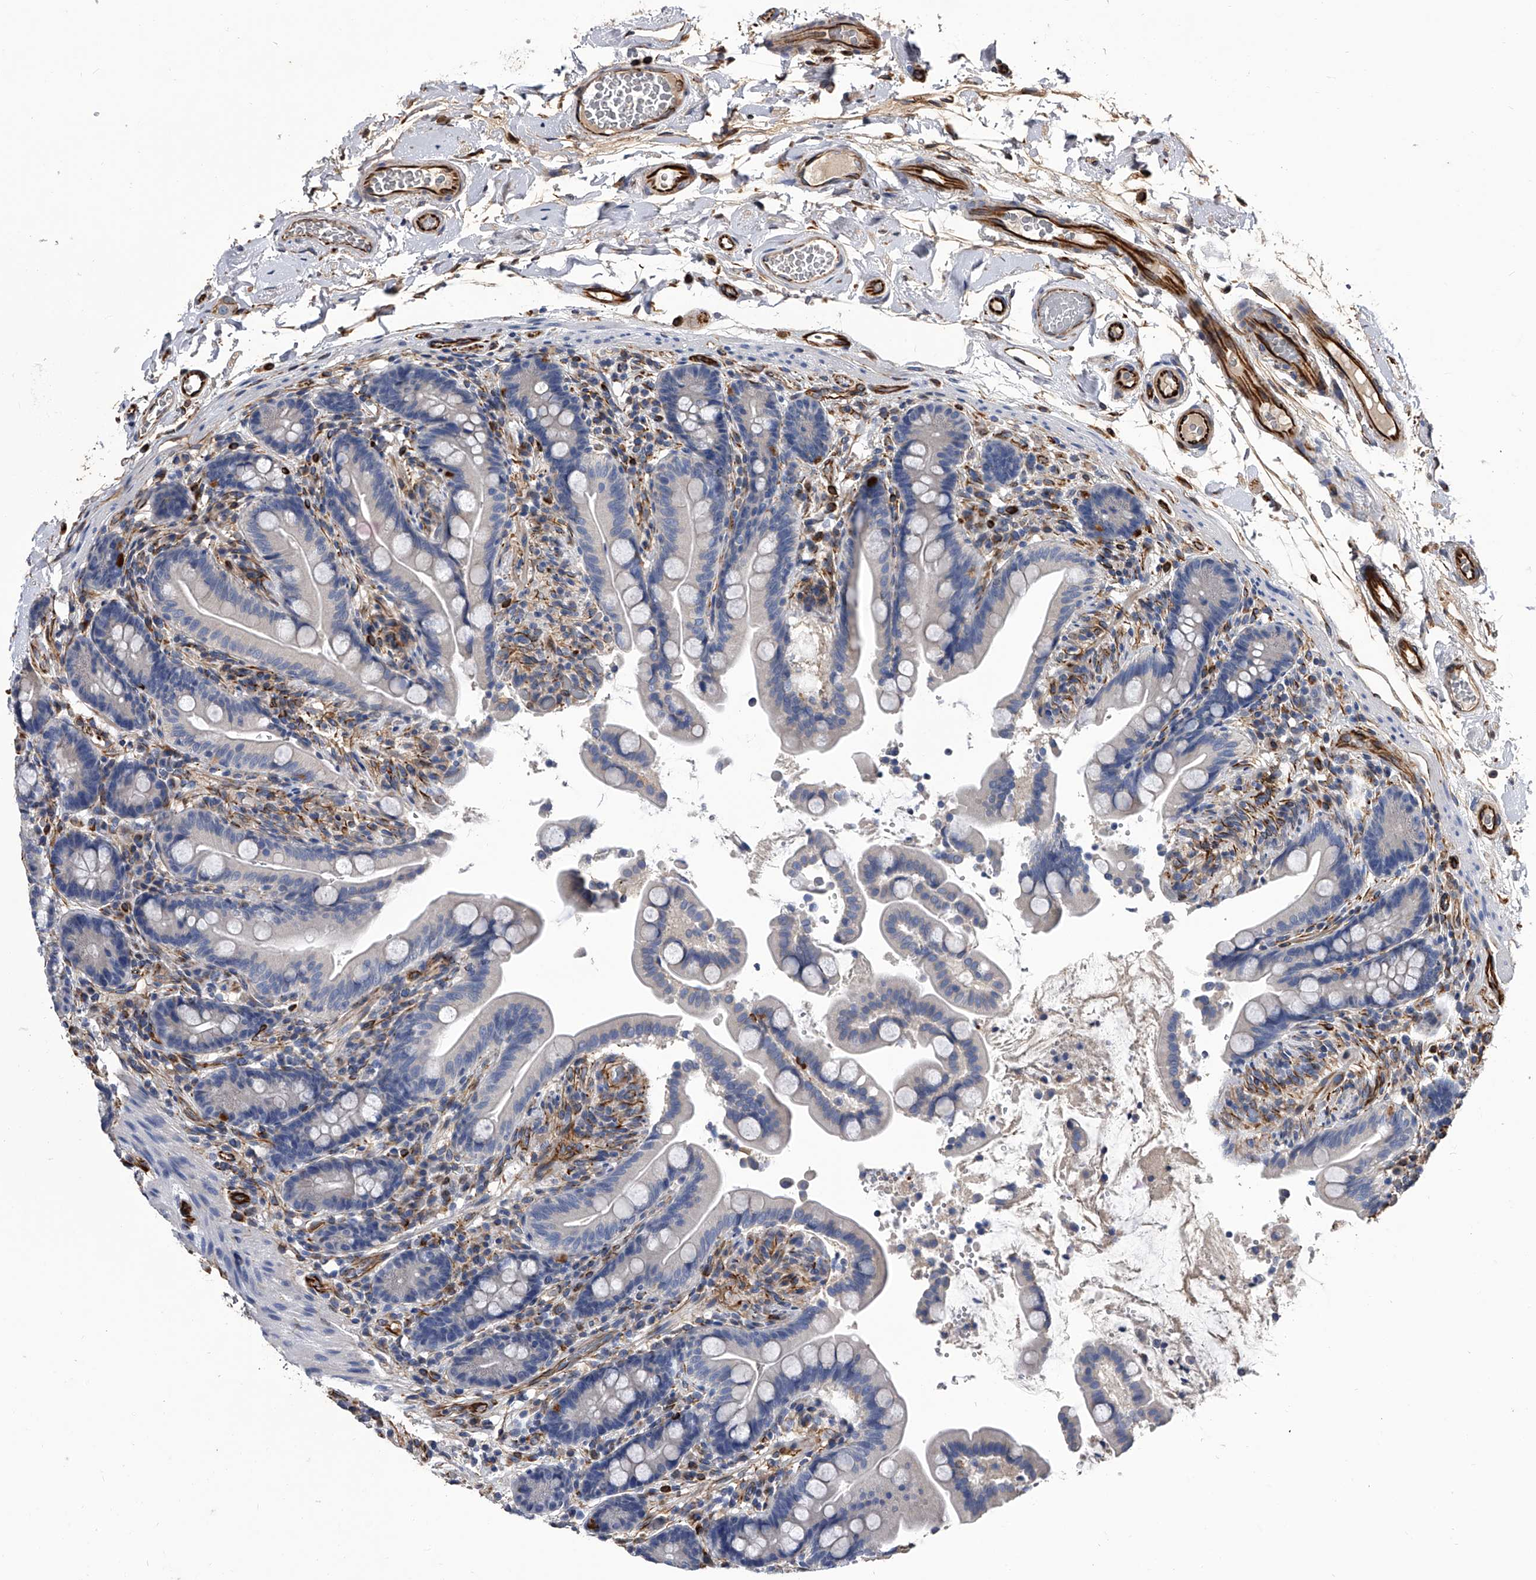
{"staining": {"intensity": "strong", "quantity": ">75%", "location": "cytoplasmic/membranous"}, "tissue": "colon", "cell_type": "Endothelial cells", "image_type": "normal", "snomed": [{"axis": "morphology", "description": "Normal tissue, NOS"}, {"axis": "topography", "description": "Smooth muscle"}, {"axis": "topography", "description": "Colon"}], "caption": "Protein staining of benign colon exhibits strong cytoplasmic/membranous staining in approximately >75% of endothelial cells.", "gene": "EFCAB7", "patient": {"sex": "male", "age": 73}}